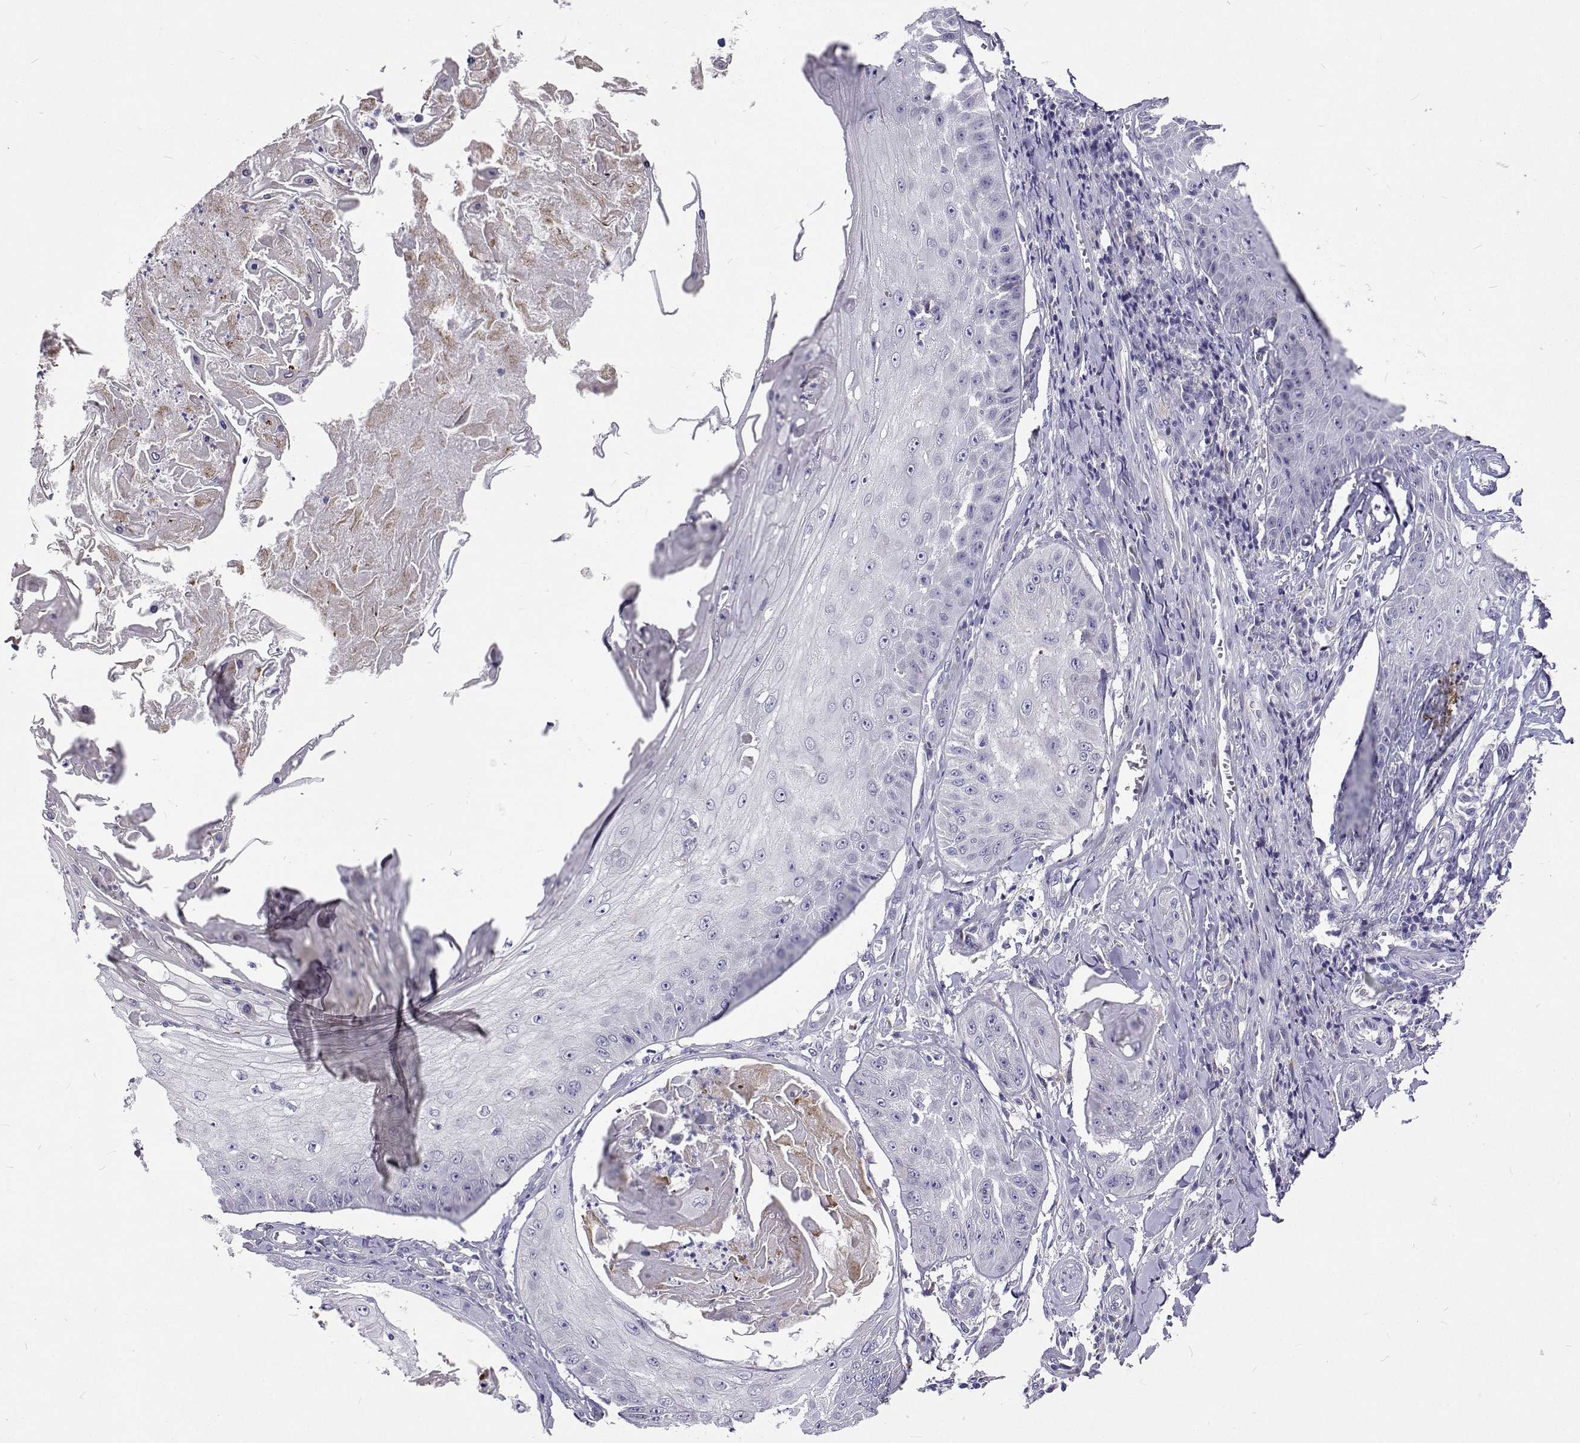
{"staining": {"intensity": "negative", "quantity": "none", "location": "none"}, "tissue": "skin cancer", "cell_type": "Tumor cells", "image_type": "cancer", "snomed": [{"axis": "morphology", "description": "Squamous cell carcinoma, NOS"}, {"axis": "topography", "description": "Skin"}], "caption": "An image of human squamous cell carcinoma (skin) is negative for staining in tumor cells. Brightfield microscopy of IHC stained with DAB (brown) and hematoxylin (blue), captured at high magnification.", "gene": "LHFPL7", "patient": {"sex": "male", "age": 70}}